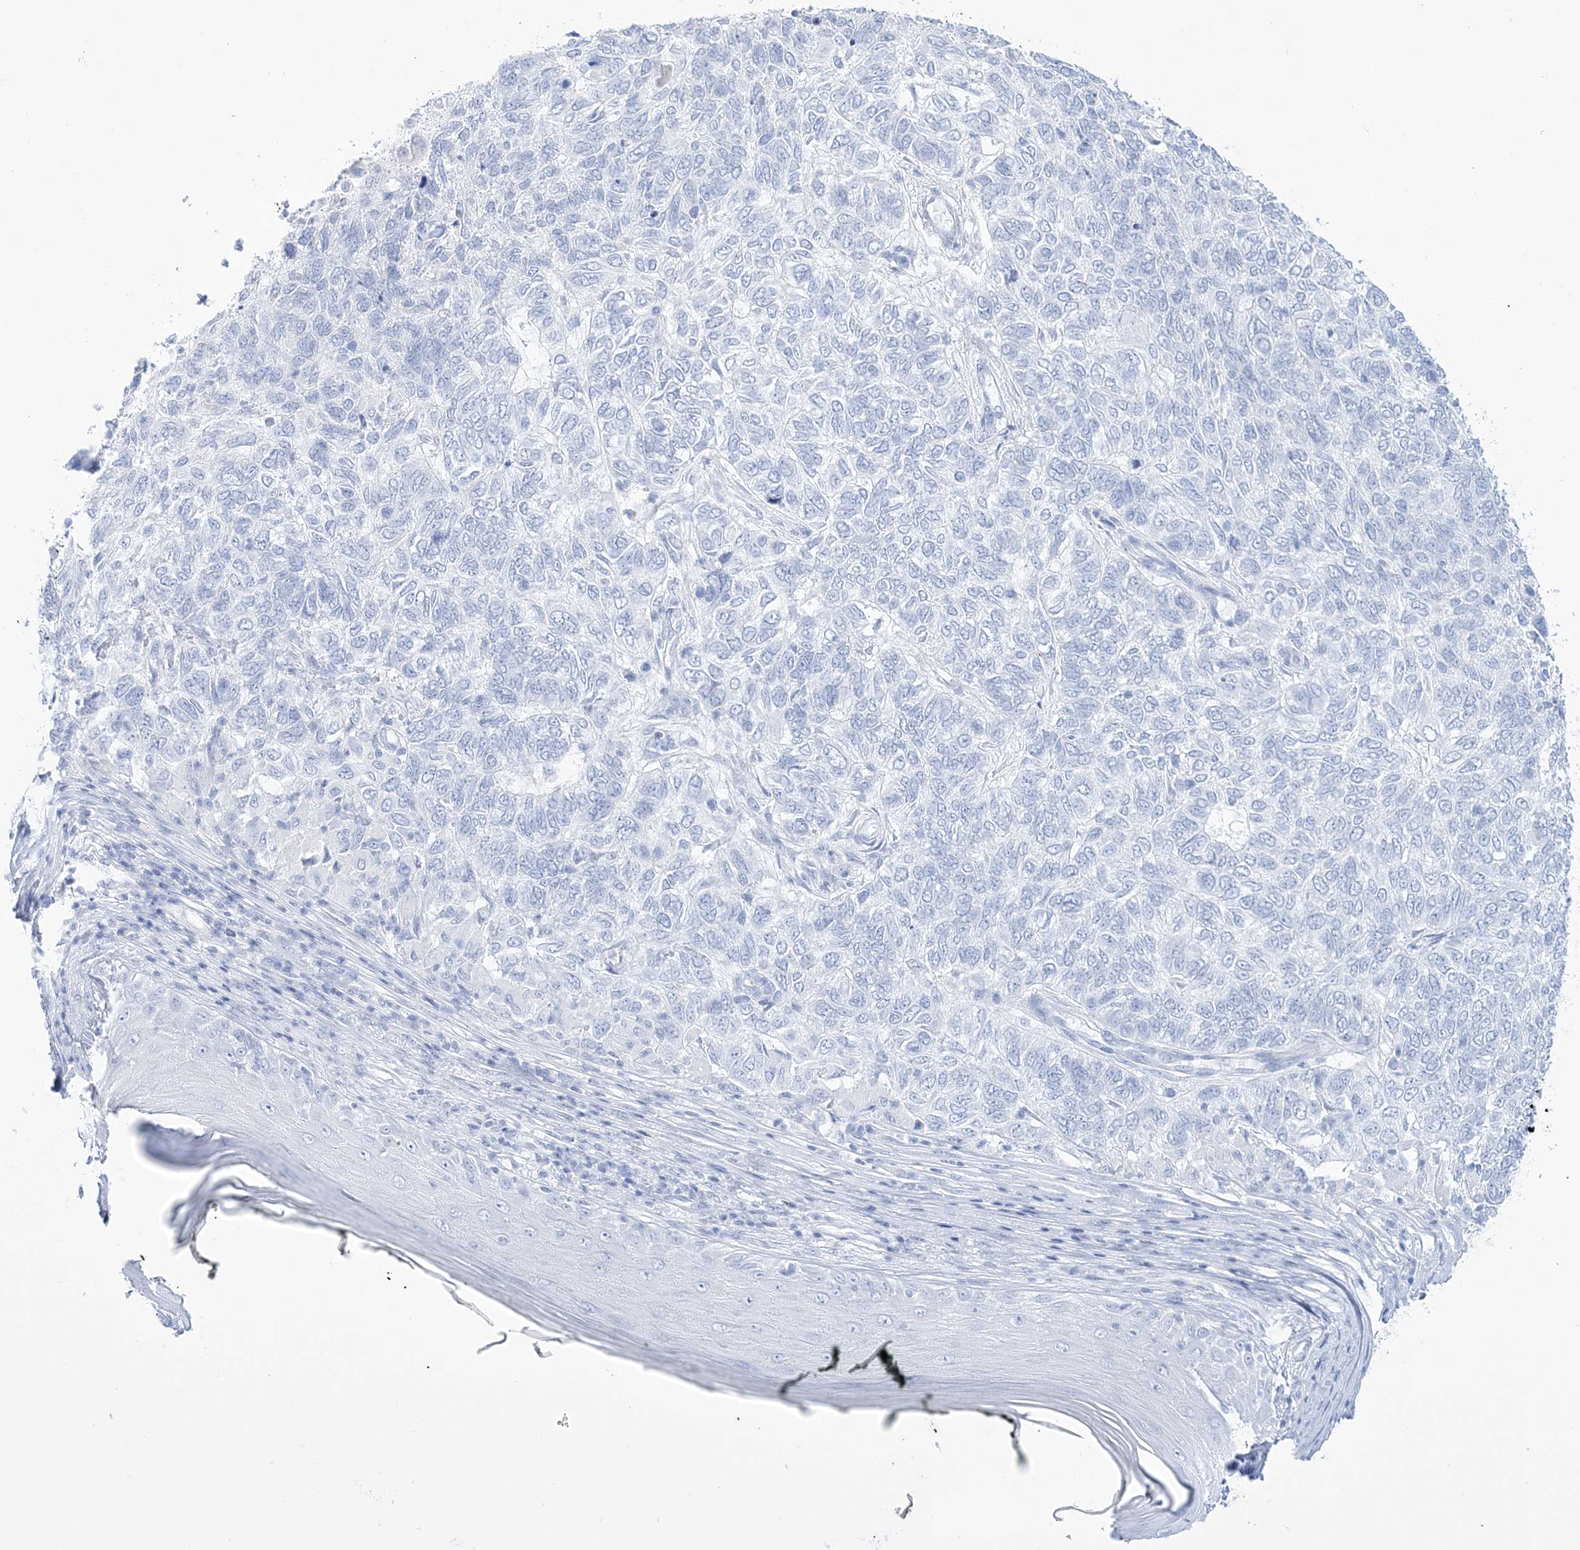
{"staining": {"intensity": "negative", "quantity": "none", "location": "none"}, "tissue": "skin cancer", "cell_type": "Tumor cells", "image_type": "cancer", "snomed": [{"axis": "morphology", "description": "Basal cell carcinoma"}, {"axis": "topography", "description": "Skin"}], "caption": "There is no significant expression in tumor cells of skin cancer. (DAB immunohistochemistry (IHC), high magnification).", "gene": "RBP2", "patient": {"sex": "female", "age": 65}}